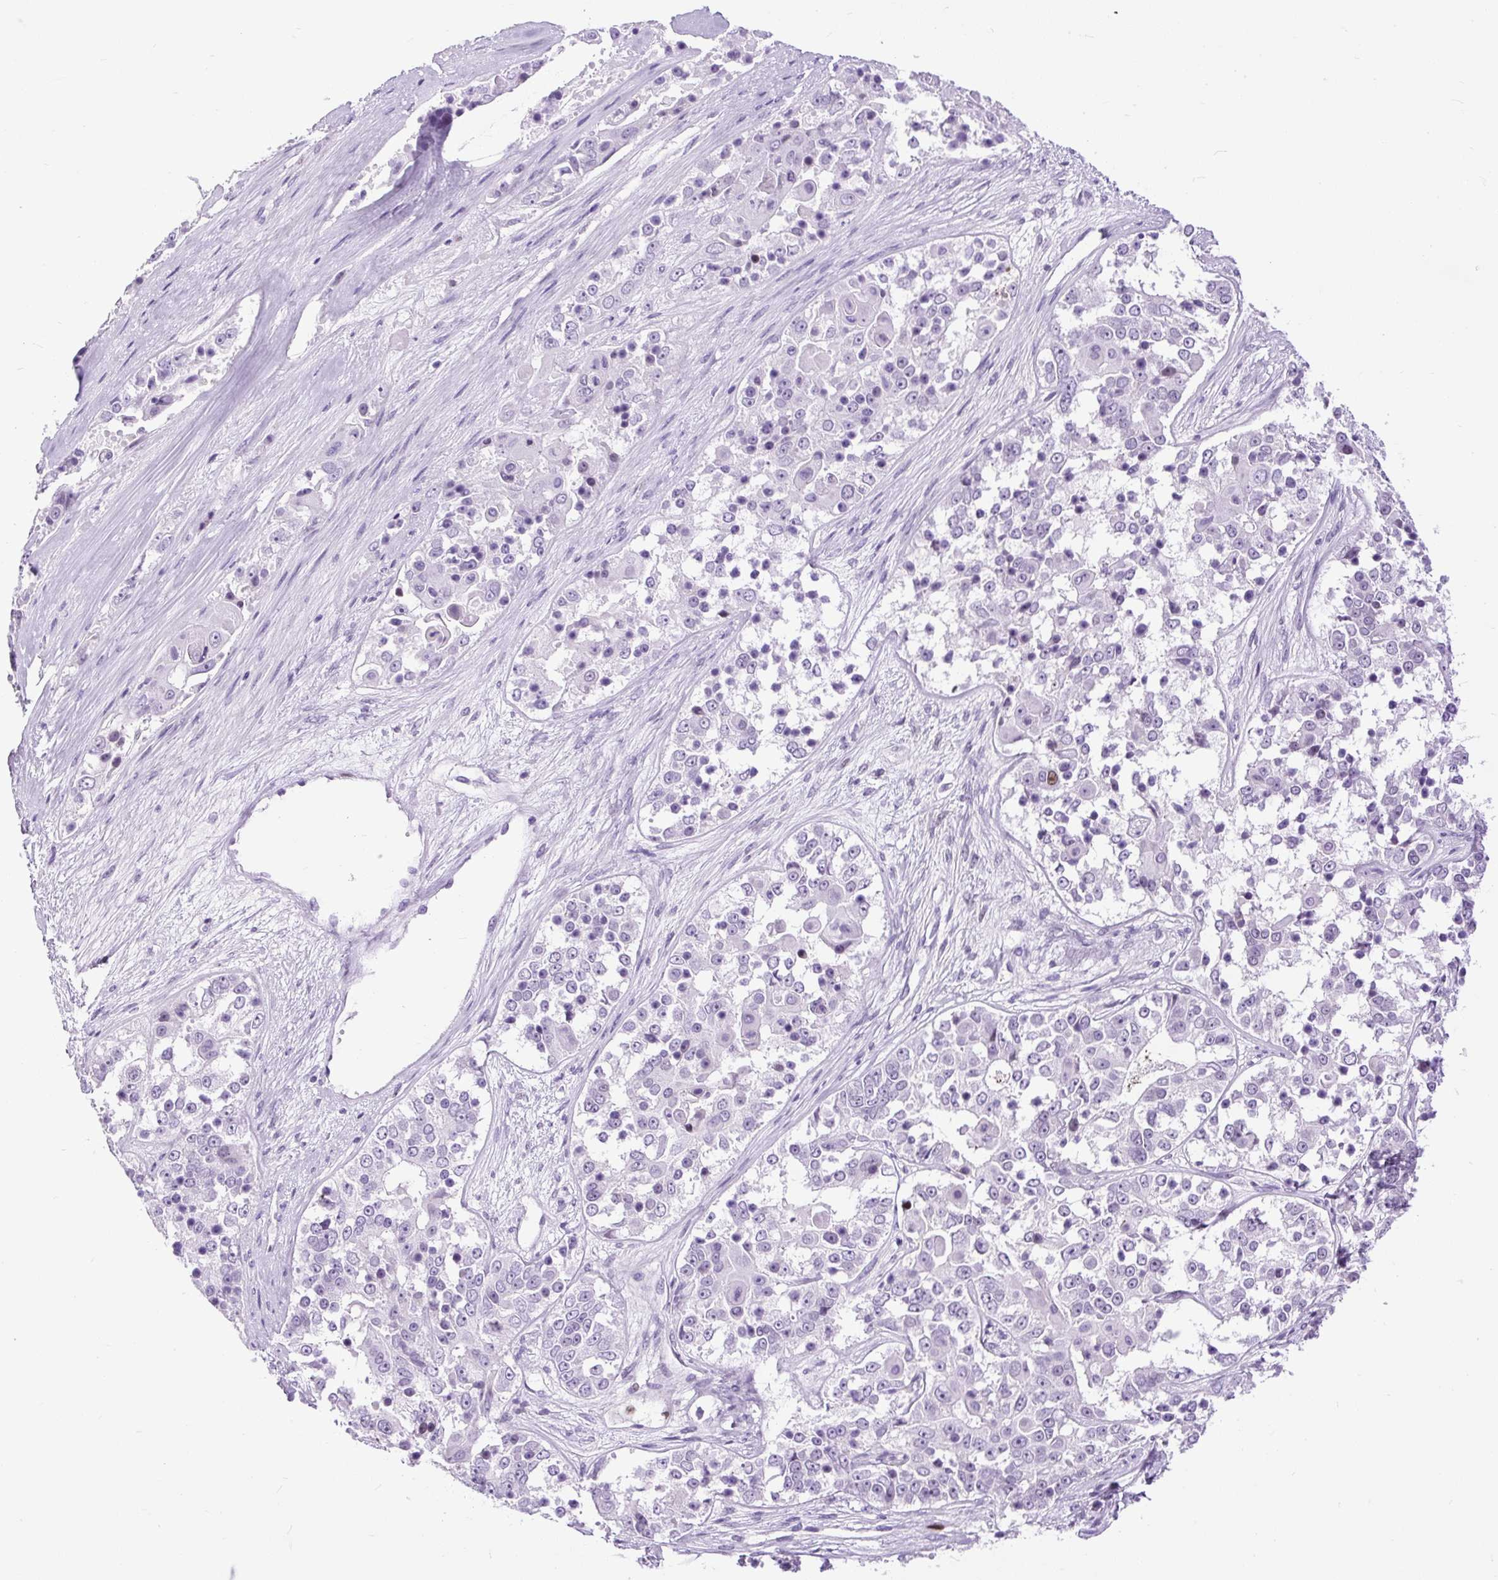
{"staining": {"intensity": "negative", "quantity": "none", "location": "none"}, "tissue": "ovarian cancer", "cell_type": "Tumor cells", "image_type": "cancer", "snomed": [{"axis": "morphology", "description": "Carcinoma, endometroid"}, {"axis": "topography", "description": "Ovary"}], "caption": "Protein analysis of ovarian cancer (endometroid carcinoma) exhibits no significant expression in tumor cells.", "gene": "RACGAP1", "patient": {"sex": "female", "age": 51}}